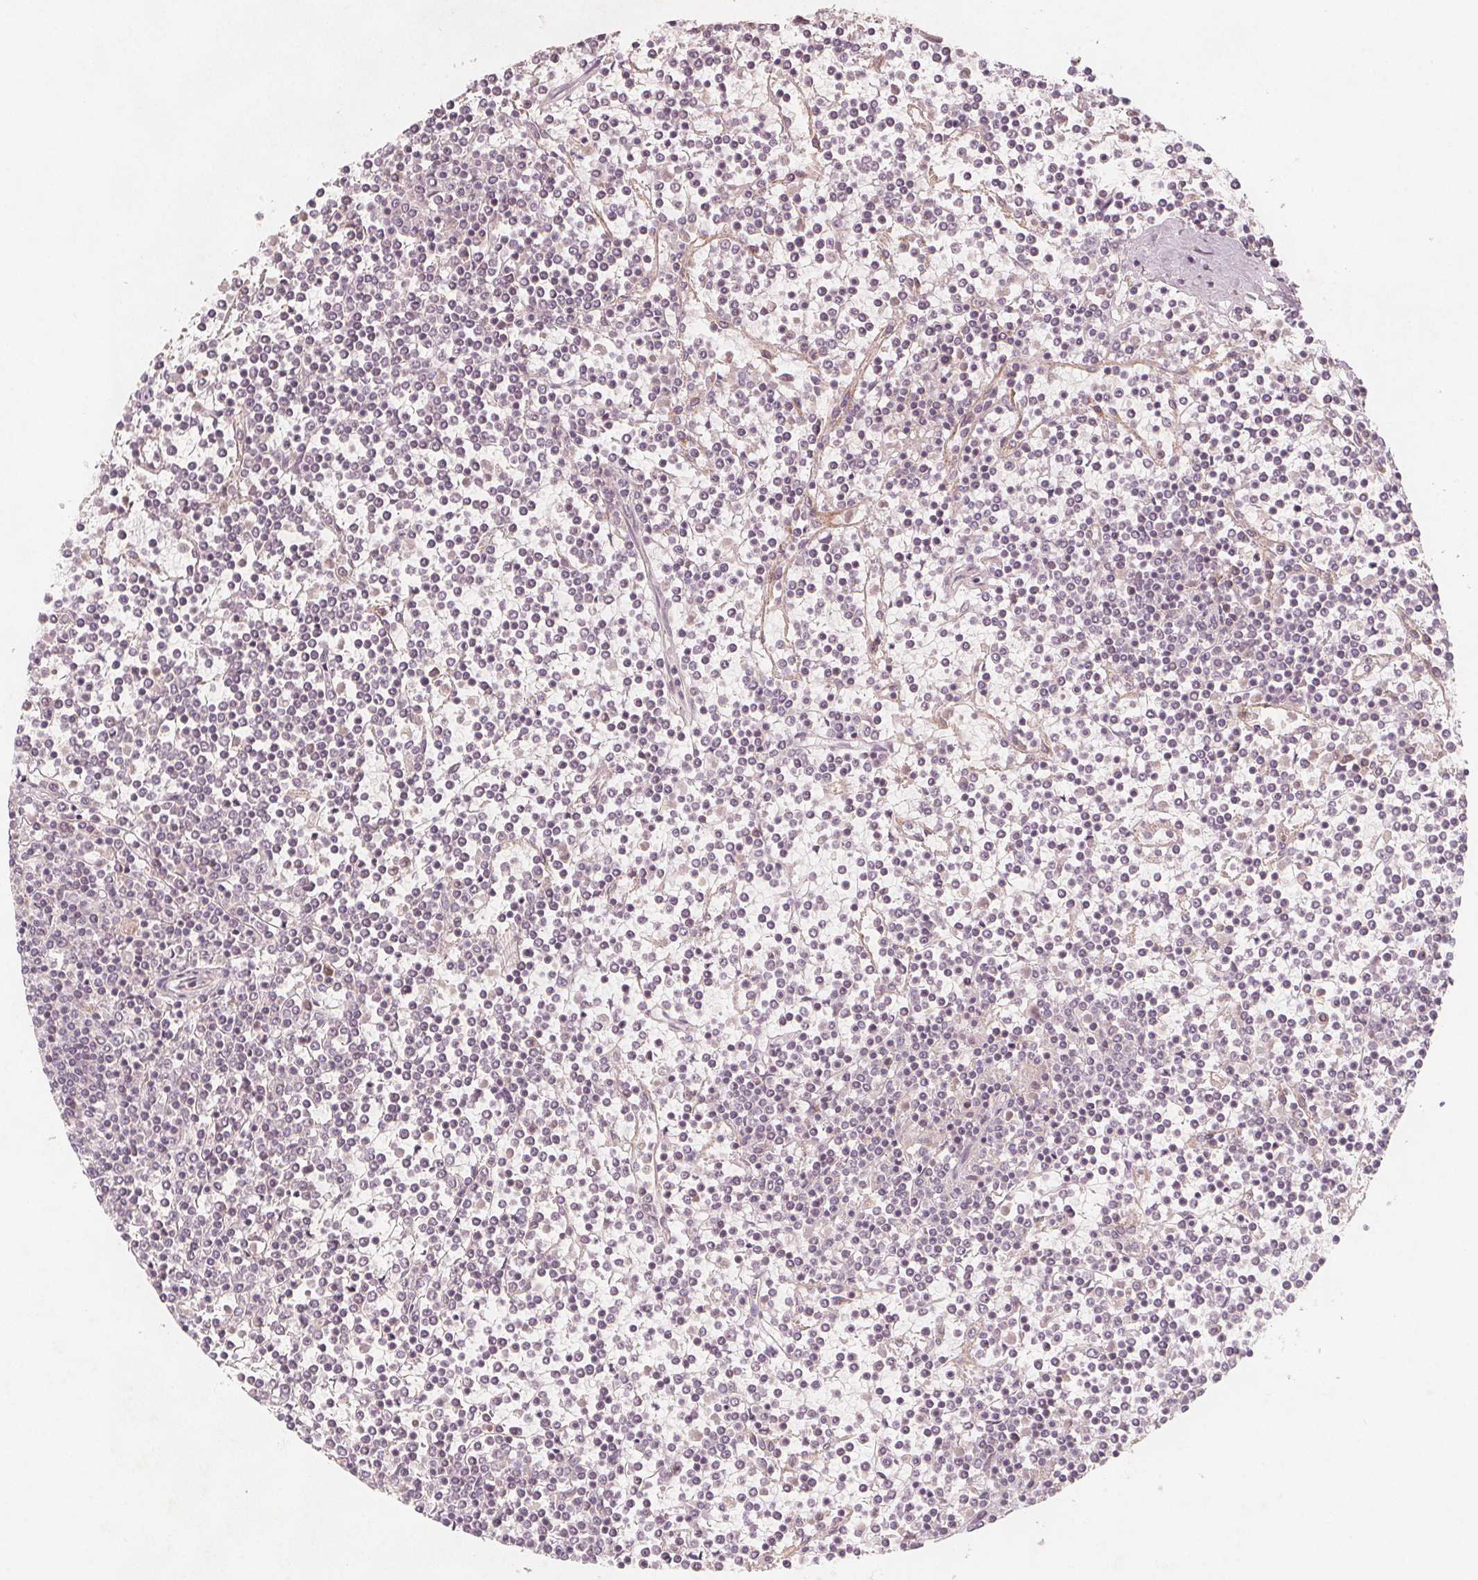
{"staining": {"intensity": "negative", "quantity": "none", "location": "none"}, "tissue": "lymphoma", "cell_type": "Tumor cells", "image_type": "cancer", "snomed": [{"axis": "morphology", "description": "Malignant lymphoma, non-Hodgkin's type, Low grade"}, {"axis": "topography", "description": "Spleen"}], "caption": "A photomicrograph of lymphoma stained for a protein demonstrates no brown staining in tumor cells.", "gene": "NCSTN", "patient": {"sex": "female", "age": 19}}